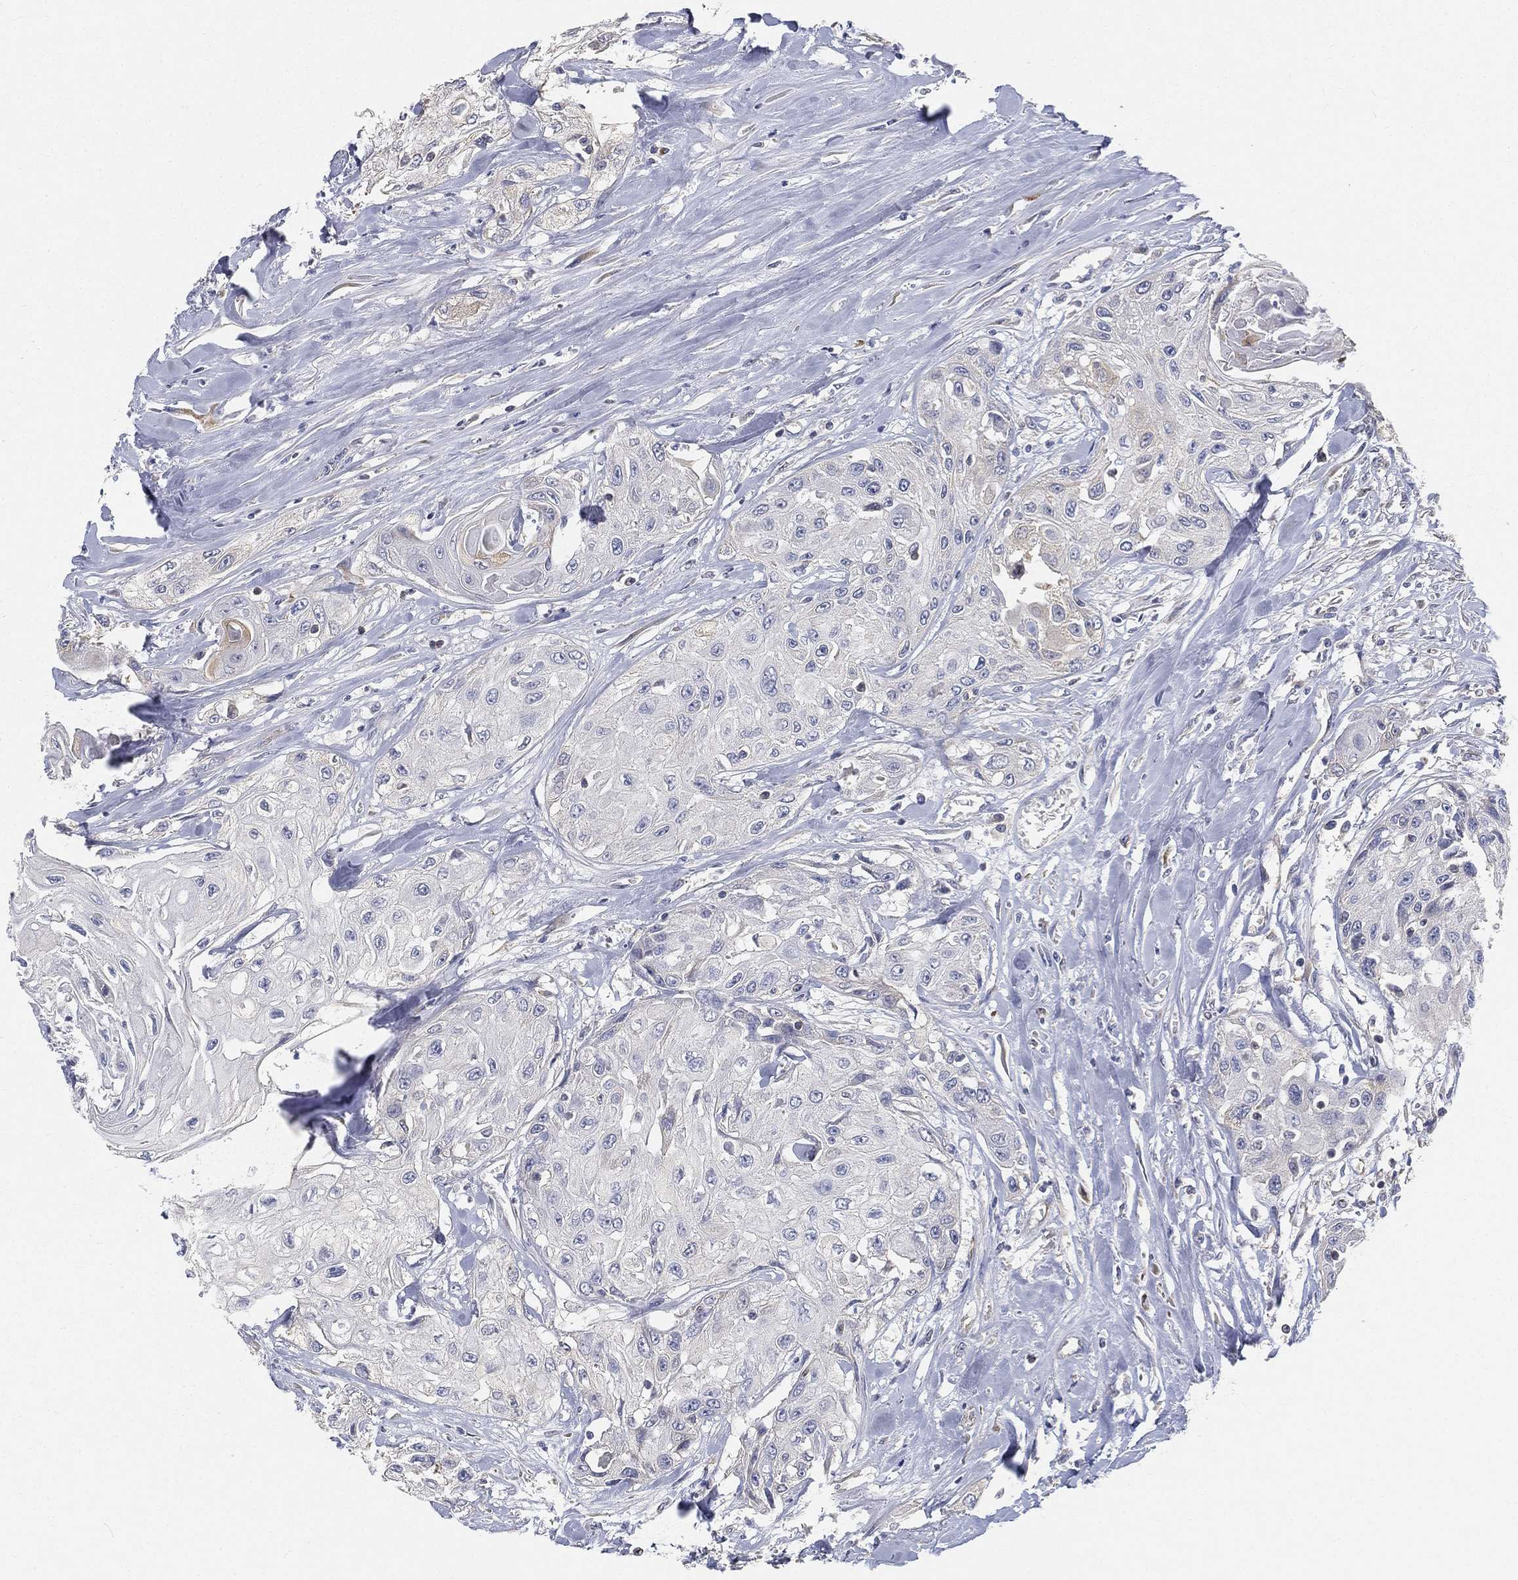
{"staining": {"intensity": "negative", "quantity": "none", "location": "none"}, "tissue": "head and neck cancer", "cell_type": "Tumor cells", "image_type": "cancer", "snomed": [{"axis": "morphology", "description": "Normal tissue, NOS"}, {"axis": "morphology", "description": "Squamous cell carcinoma, NOS"}, {"axis": "topography", "description": "Oral tissue"}, {"axis": "topography", "description": "Peripheral nerve tissue"}, {"axis": "topography", "description": "Head-Neck"}], "caption": "Photomicrograph shows no significant protein staining in tumor cells of head and neck cancer (squamous cell carcinoma).", "gene": "TMEM25", "patient": {"sex": "female", "age": 59}}